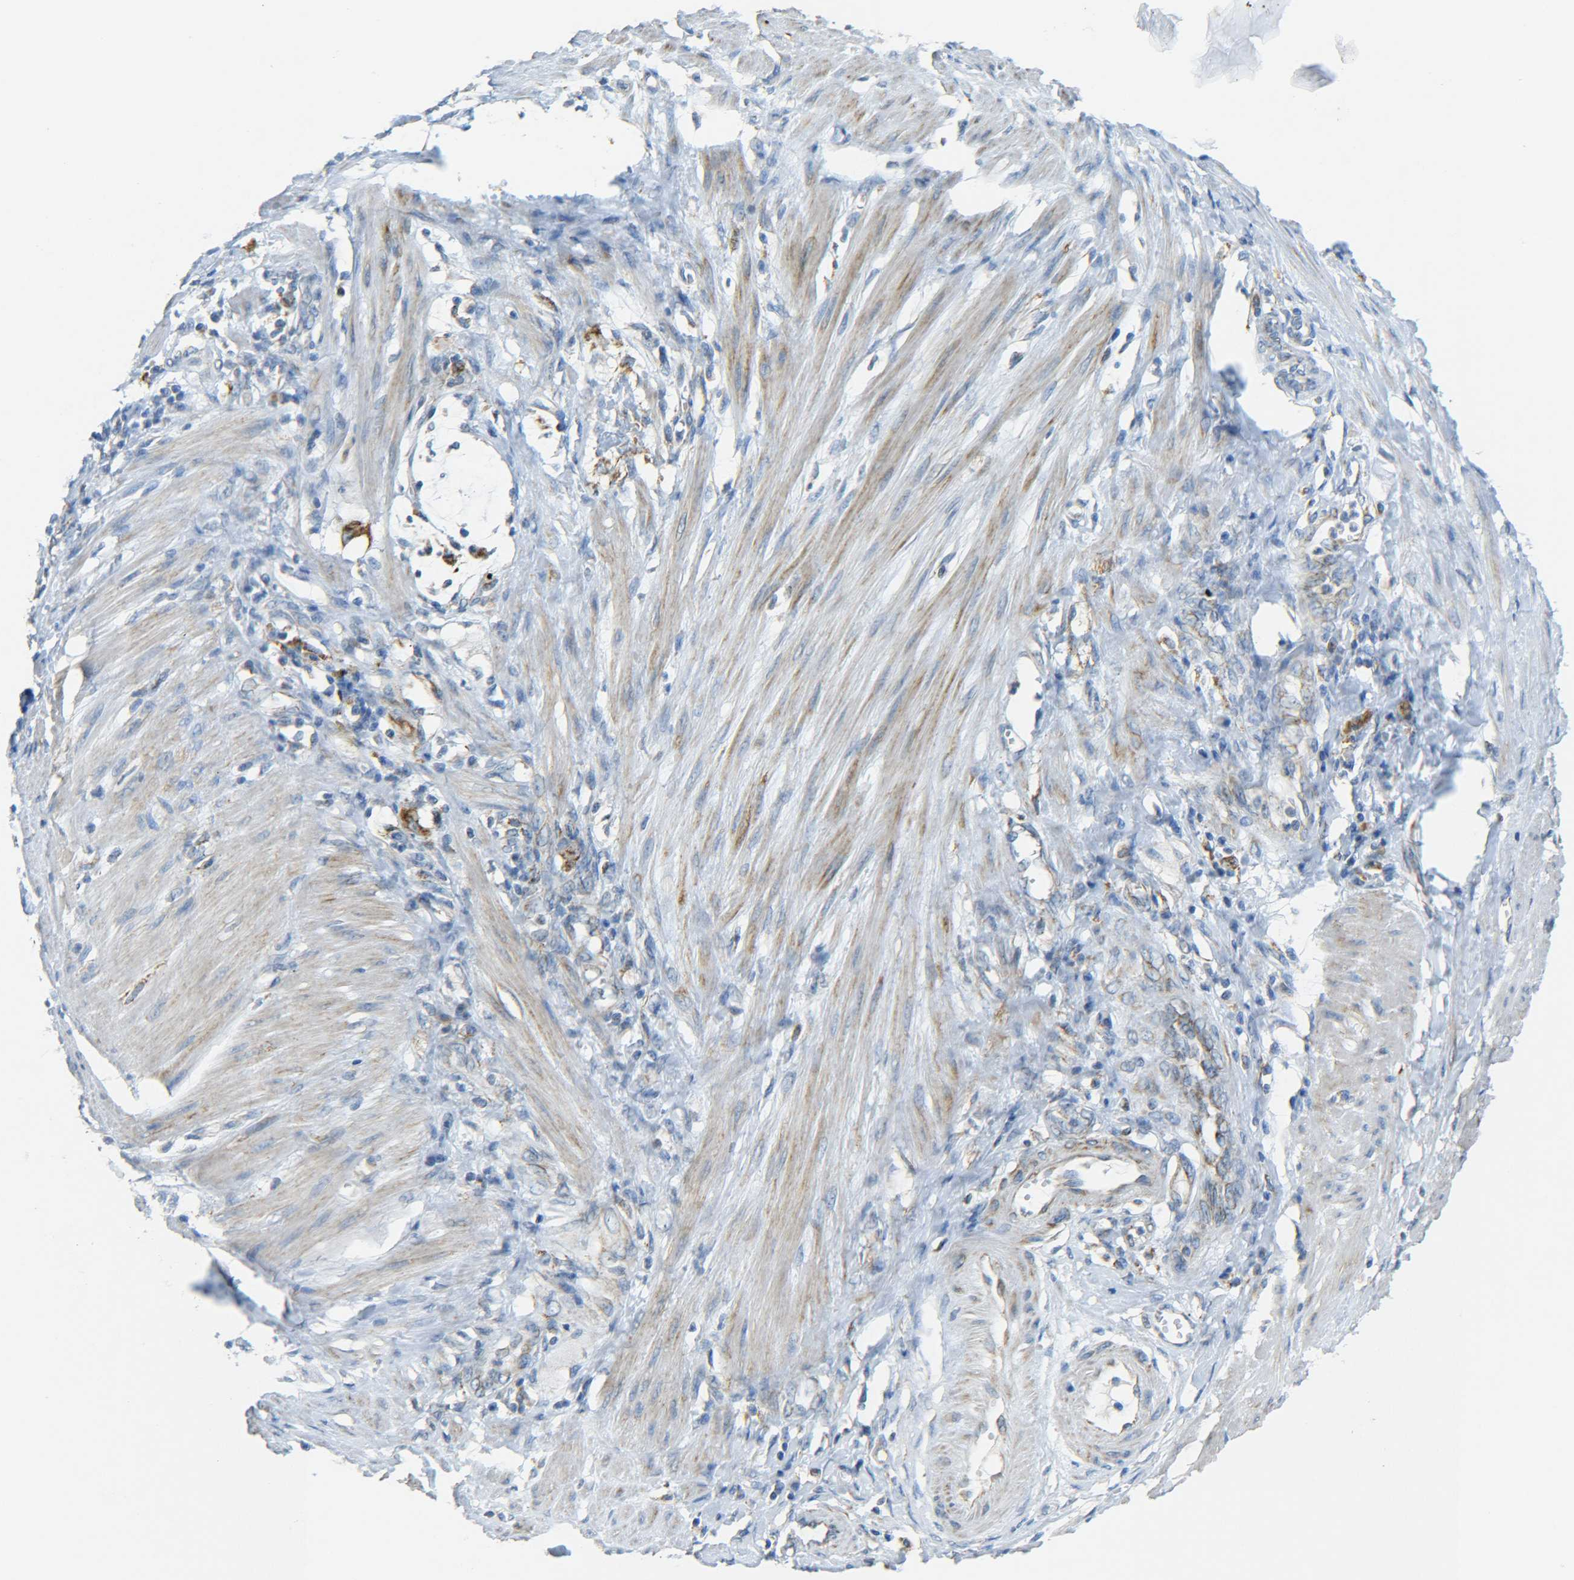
{"staining": {"intensity": "moderate", "quantity": "<25%", "location": "cytoplasmic/membranous"}, "tissue": "pancreatic cancer", "cell_type": "Tumor cells", "image_type": "cancer", "snomed": [{"axis": "morphology", "description": "Adenocarcinoma, NOS"}, {"axis": "topography", "description": "Pancreas"}], "caption": "Immunohistochemical staining of pancreatic cancer reveals moderate cytoplasmic/membranous protein expression in approximately <25% of tumor cells. Ihc stains the protein in brown and the nuclei are stained blue.", "gene": "CYB5R1", "patient": {"sex": "female", "age": 75}}